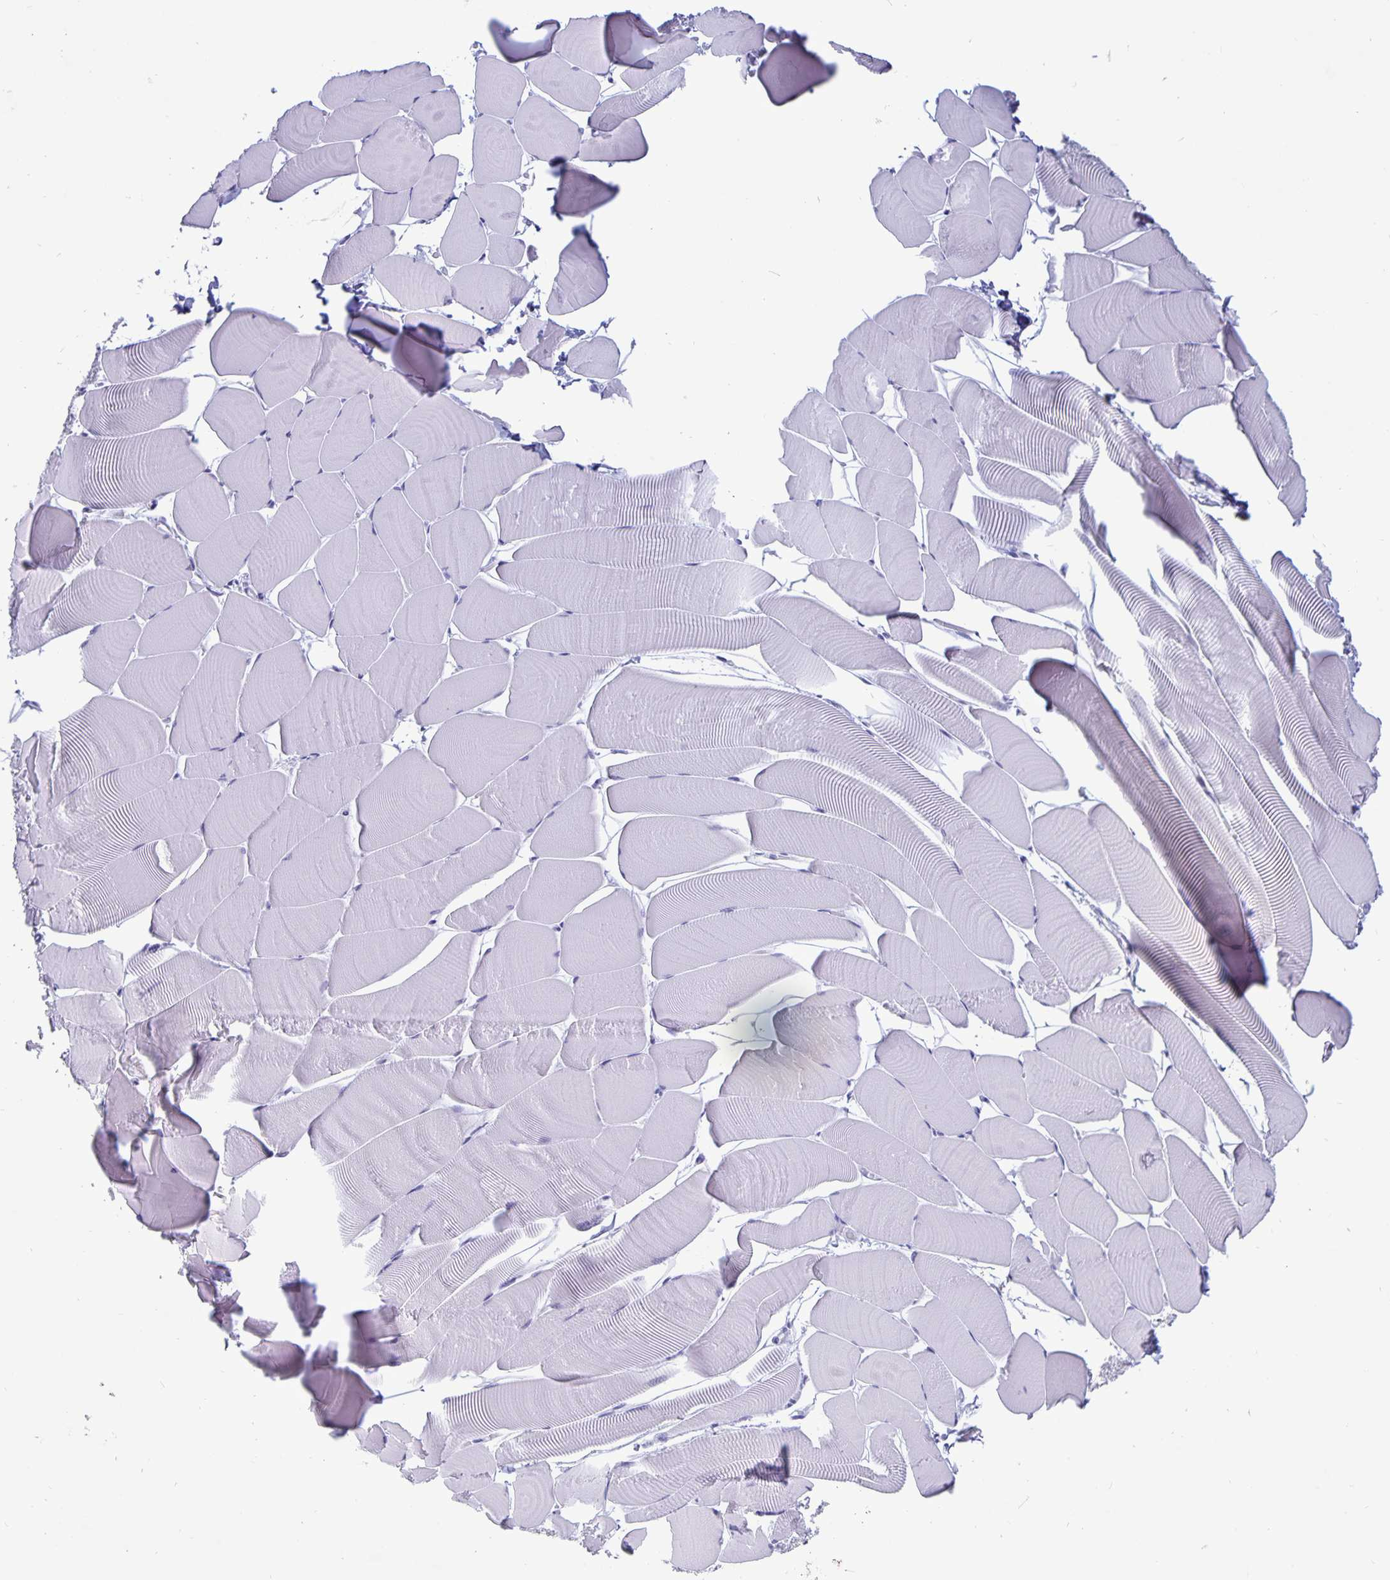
{"staining": {"intensity": "negative", "quantity": "none", "location": "none"}, "tissue": "skeletal muscle", "cell_type": "Myocytes", "image_type": "normal", "snomed": [{"axis": "morphology", "description": "Normal tissue, NOS"}, {"axis": "topography", "description": "Skeletal muscle"}], "caption": "Immunohistochemistry of benign human skeletal muscle displays no expression in myocytes. (DAB immunohistochemistry visualized using brightfield microscopy, high magnification).", "gene": "BPIFA3", "patient": {"sex": "male", "age": 25}}